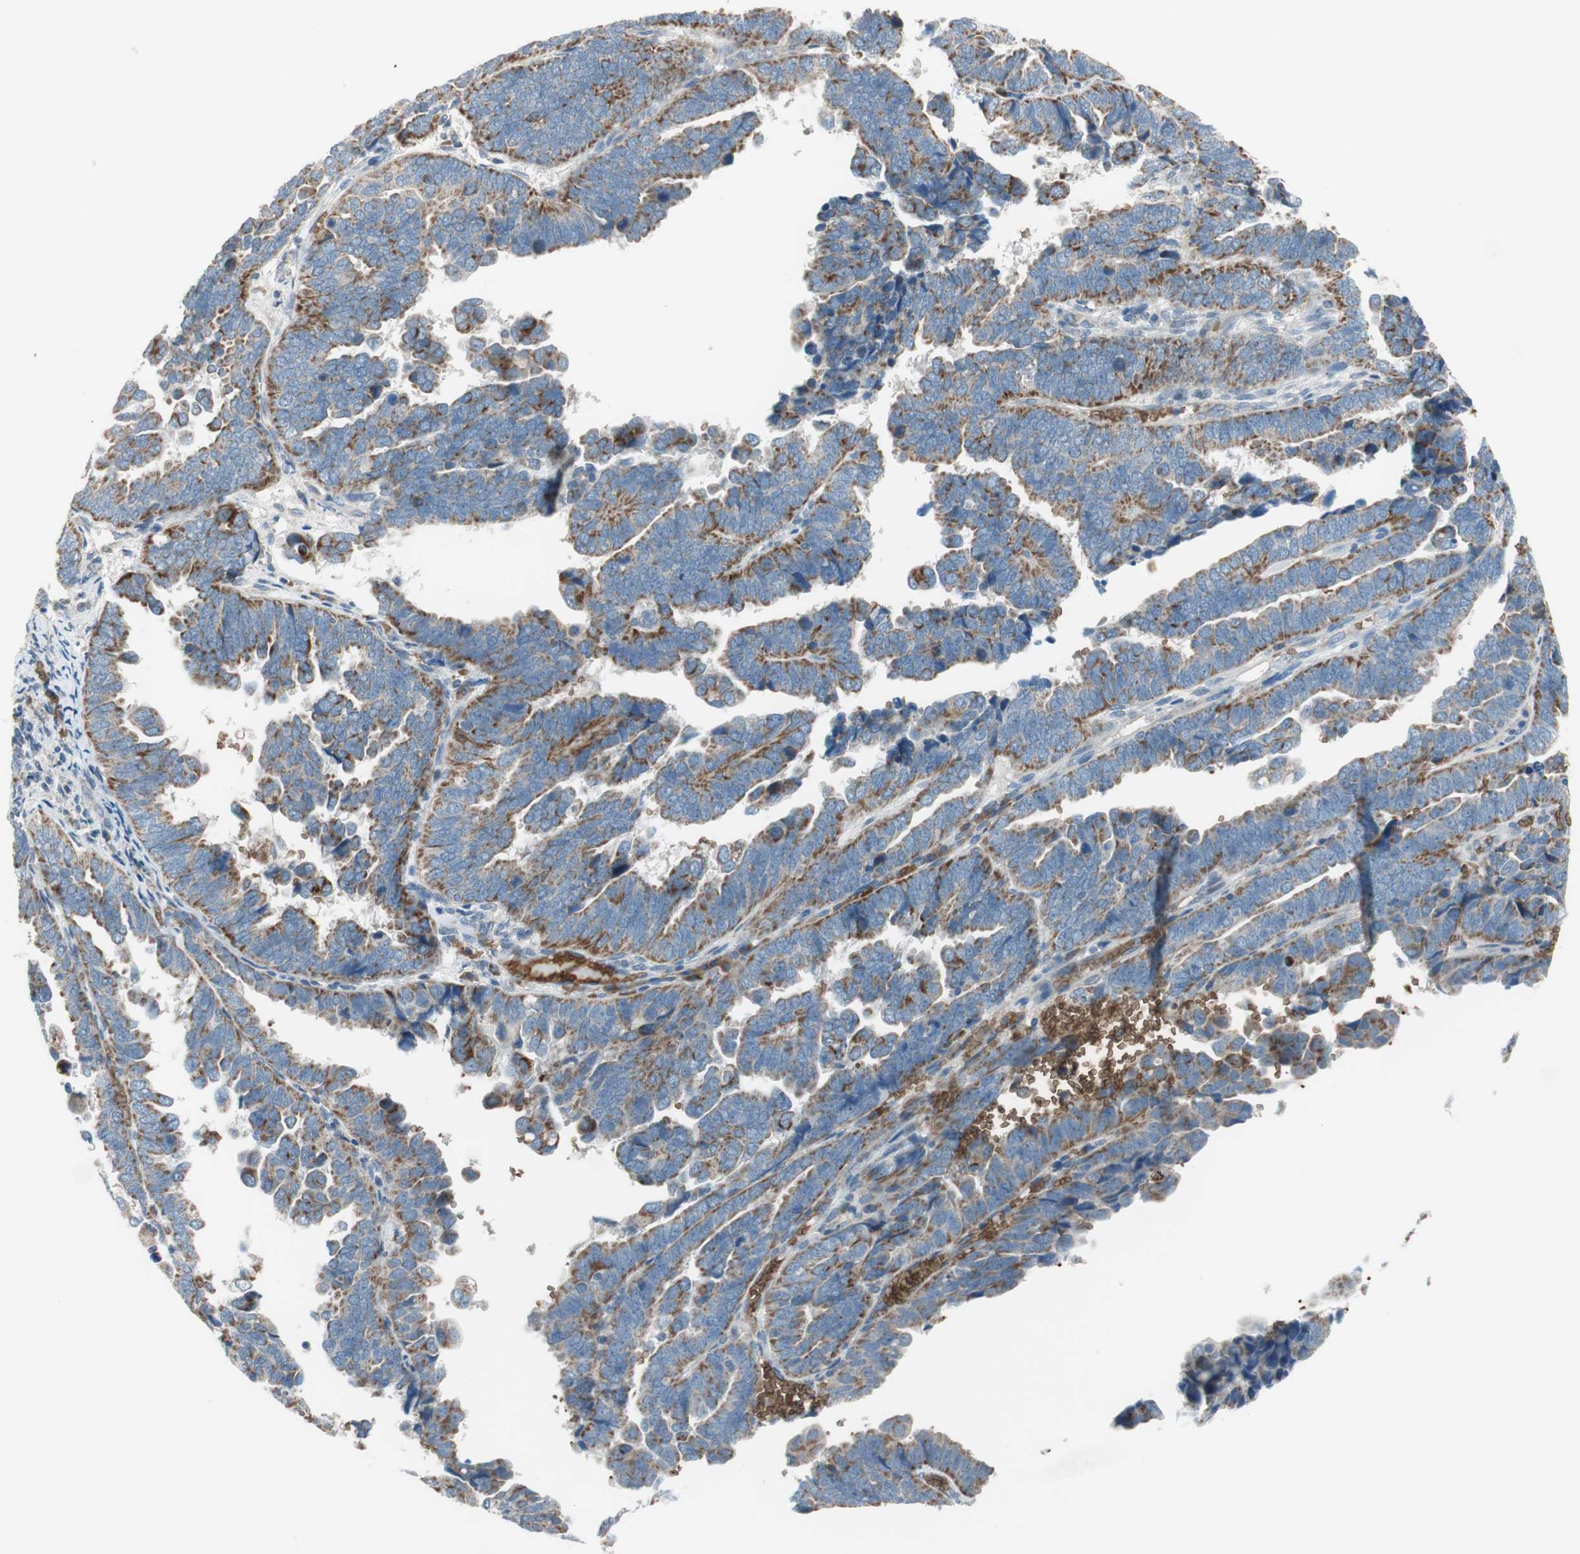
{"staining": {"intensity": "moderate", "quantity": ">75%", "location": "cytoplasmic/membranous"}, "tissue": "endometrial cancer", "cell_type": "Tumor cells", "image_type": "cancer", "snomed": [{"axis": "morphology", "description": "Adenocarcinoma, NOS"}, {"axis": "topography", "description": "Endometrium"}], "caption": "This is a photomicrograph of immunohistochemistry staining of endometrial cancer (adenocarcinoma), which shows moderate positivity in the cytoplasmic/membranous of tumor cells.", "gene": "GYPC", "patient": {"sex": "female", "age": 75}}